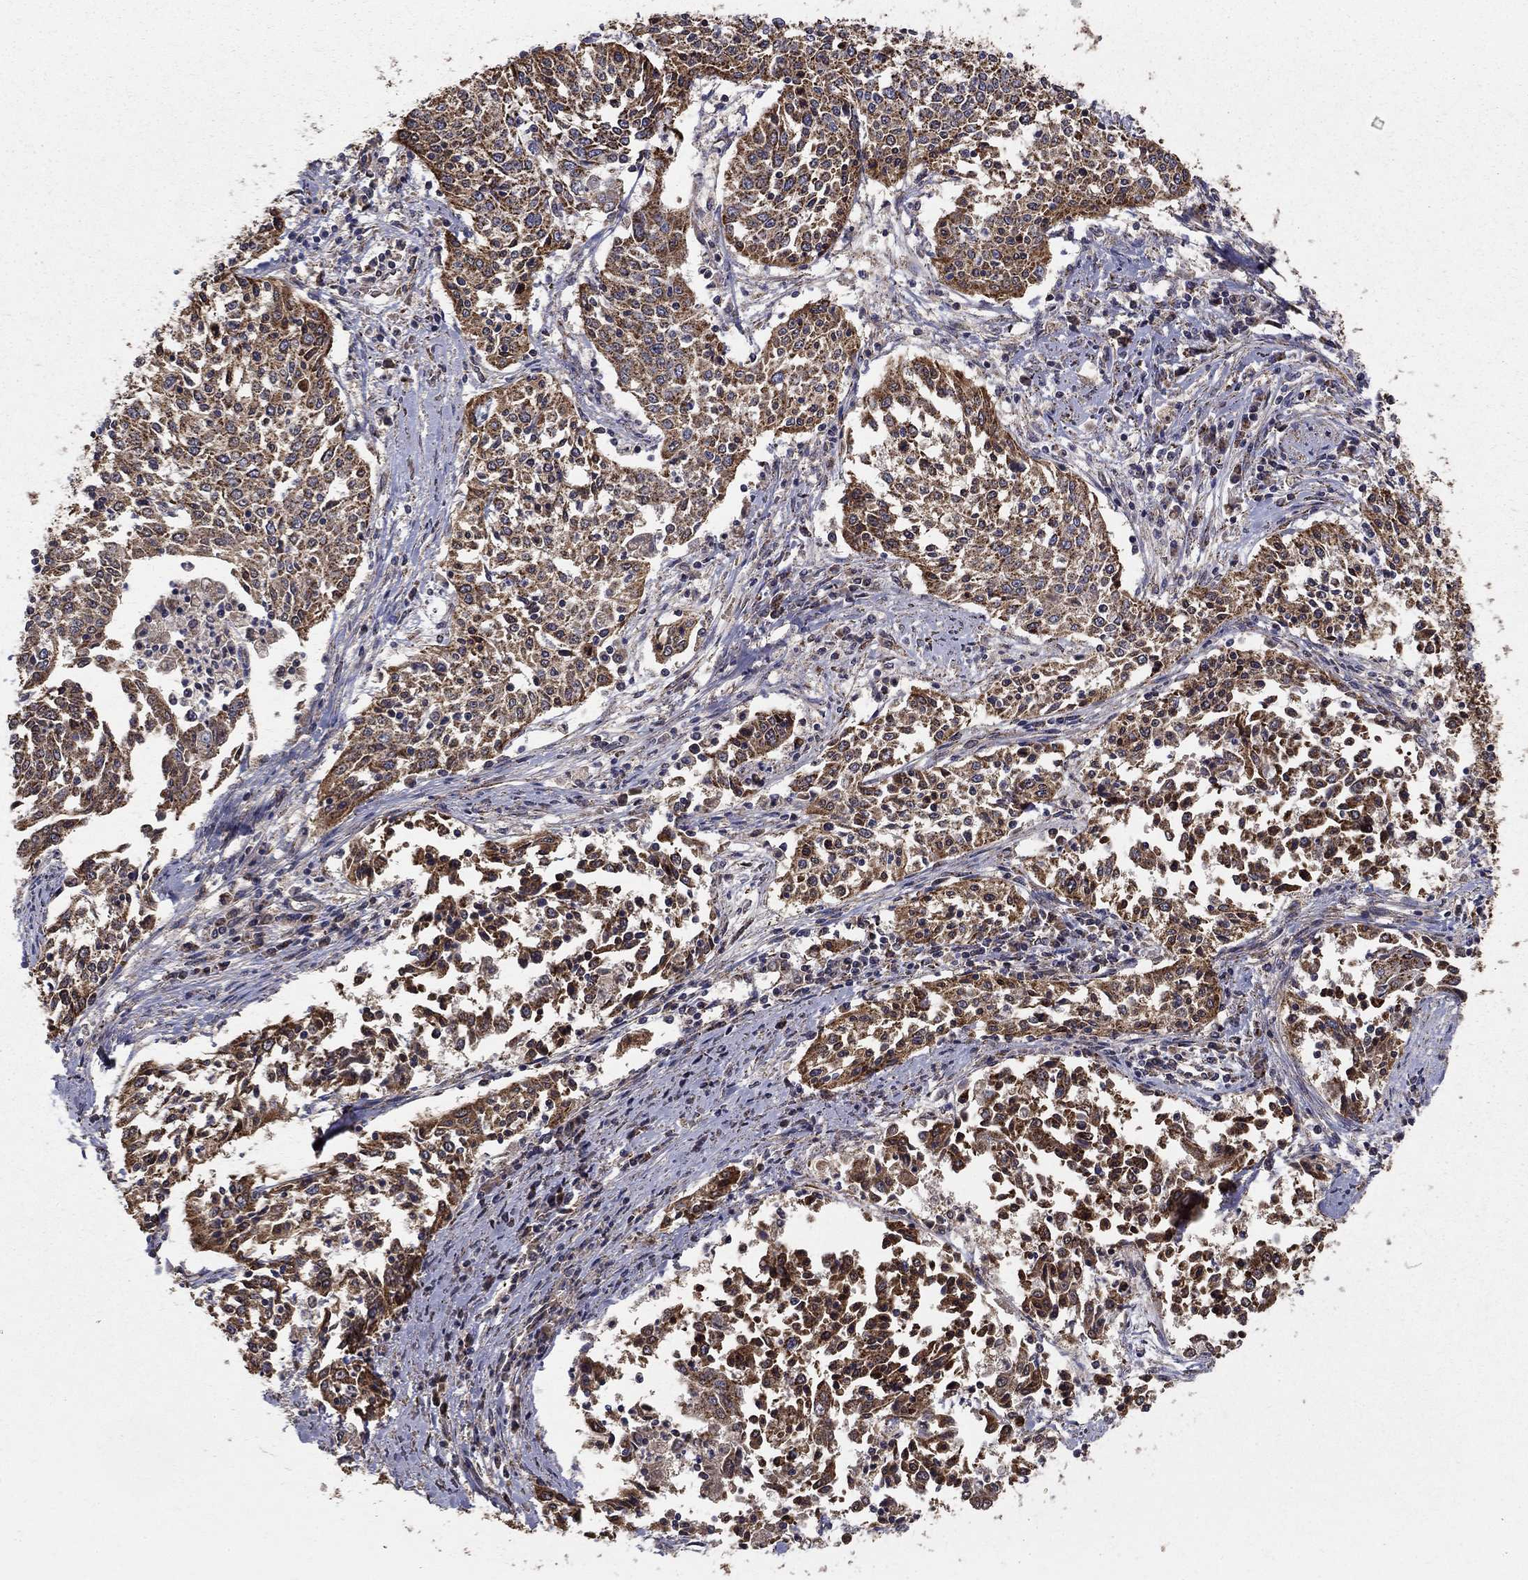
{"staining": {"intensity": "strong", "quantity": ">75%", "location": "cytoplasmic/membranous"}, "tissue": "cervical cancer", "cell_type": "Tumor cells", "image_type": "cancer", "snomed": [{"axis": "morphology", "description": "Squamous cell carcinoma, NOS"}, {"axis": "topography", "description": "Cervix"}], "caption": "This is a photomicrograph of immunohistochemistry (IHC) staining of cervical squamous cell carcinoma, which shows strong staining in the cytoplasmic/membranous of tumor cells.", "gene": "GCSH", "patient": {"sex": "female", "age": 41}}